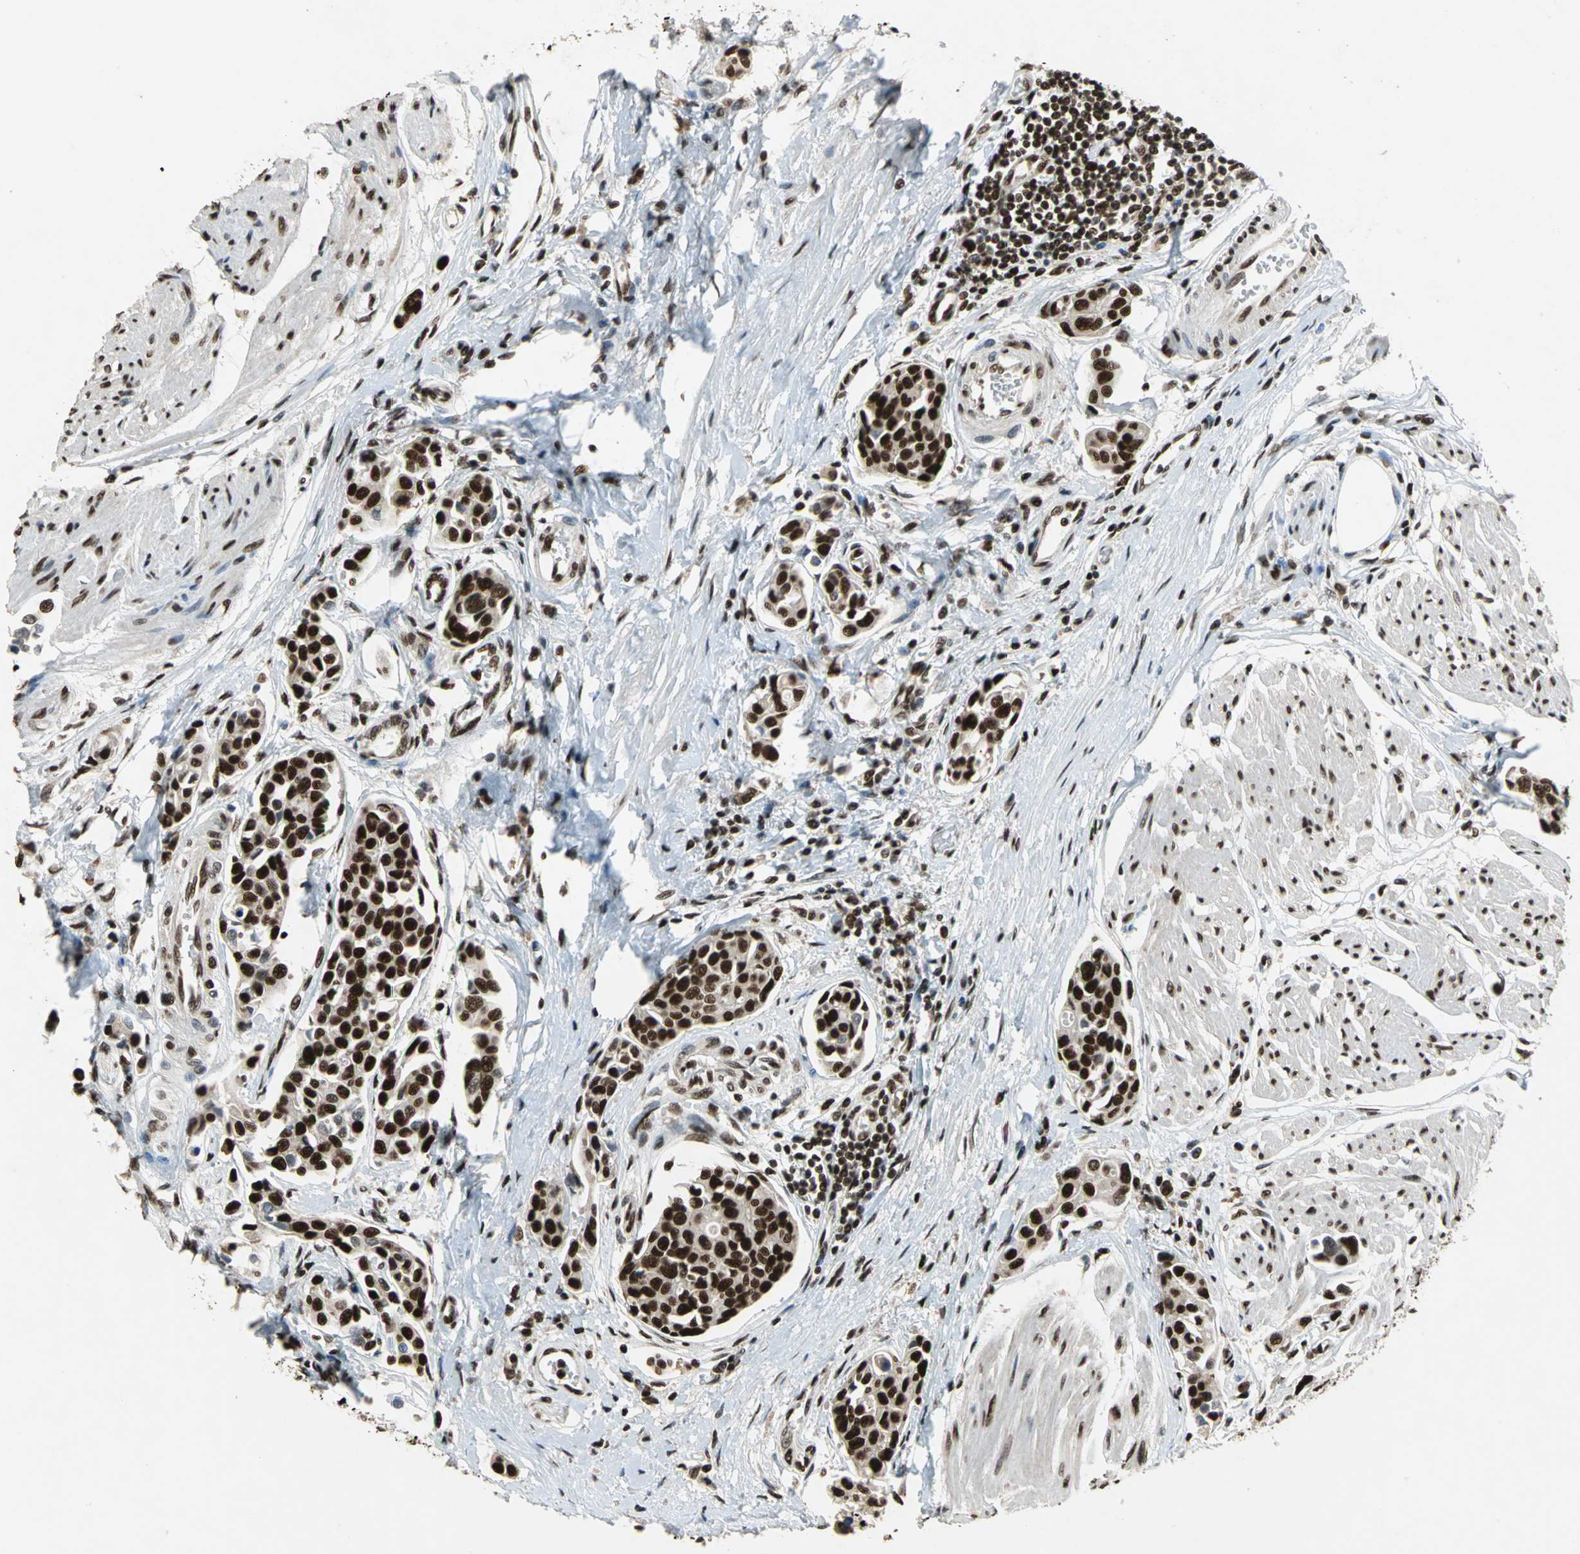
{"staining": {"intensity": "strong", "quantity": ">75%", "location": "nuclear"}, "tissue": "urothelial cancer", "cell_type": "Tumor cells", "image_type": "cancer", "snomed": [{"axis": "morphology", "description": "Urothelial carcinoma, High grade"}, {"axis": "topography", "description": "Urinary bladder"}], "caption": "Immunohistochemistry of urothelial cancer exhibits high levels of strong nuclear expression in approximately >75% of tumor cells.", "gene": "MTA2", "patient": {"sex": "male", "age": 78}}